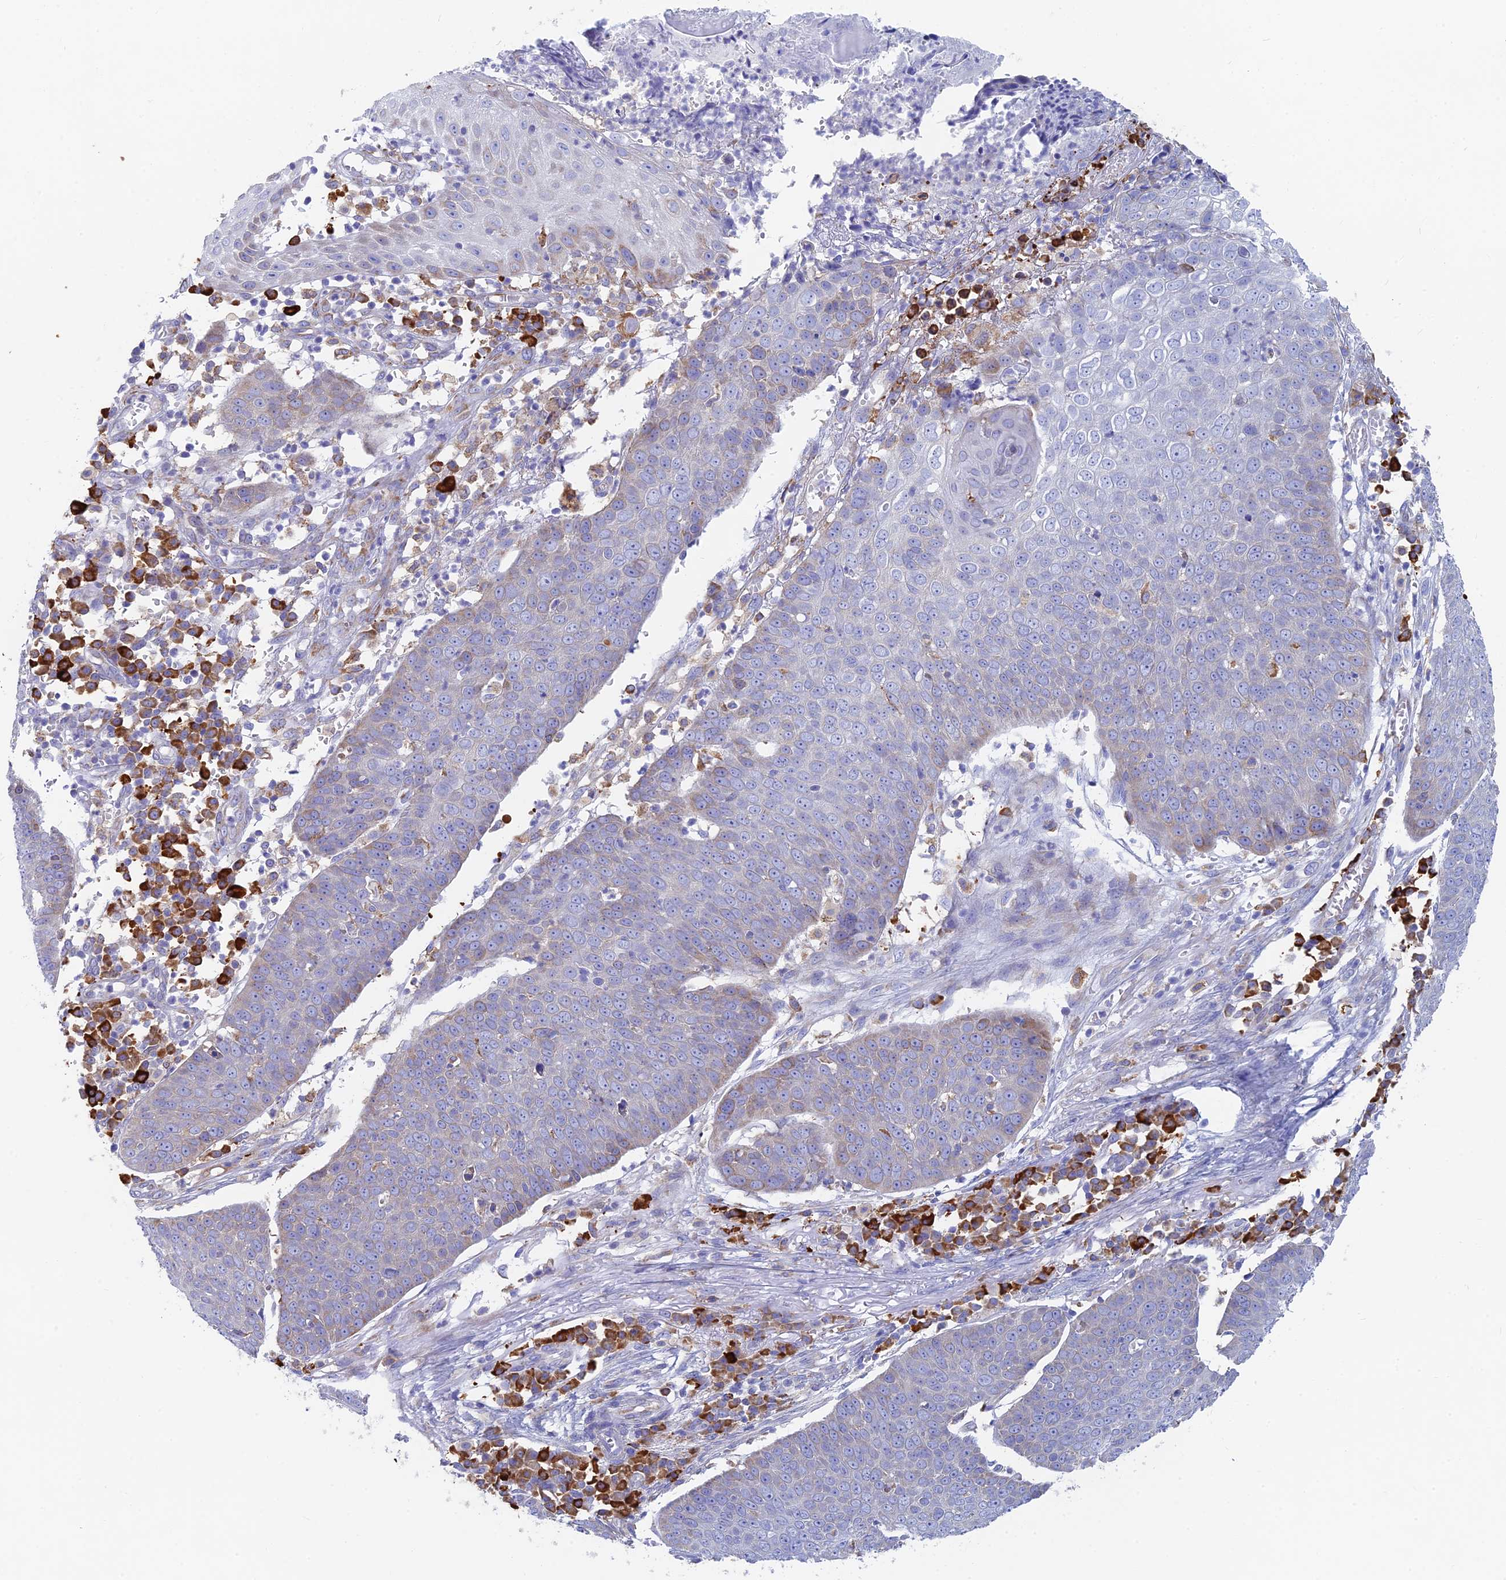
{"staining": {"intensity": "negative", "quantity": "none", "location": "none"}, "tissue": "skin cancer", "cell_type": "Tumor cells", "image_type": "cancer", "snomed": [{"axis": "morphology", "description": "Squamous cell carcinoma, NOS"}, {"axis": "topography", "description": "Skin"}], "caption": "A photomicrograph of skin squamous cell carcinoma stained for a protein demonstrates no brown staining in tumor cells. (Stains: DAB (3,3'-diaminobenzidine) IHC with hematoxylin counter stain, Microscopy: brightfield microscopy at high magnification).", "gene": "WDR35", "patient": {"sex": "male", "age": 71}}